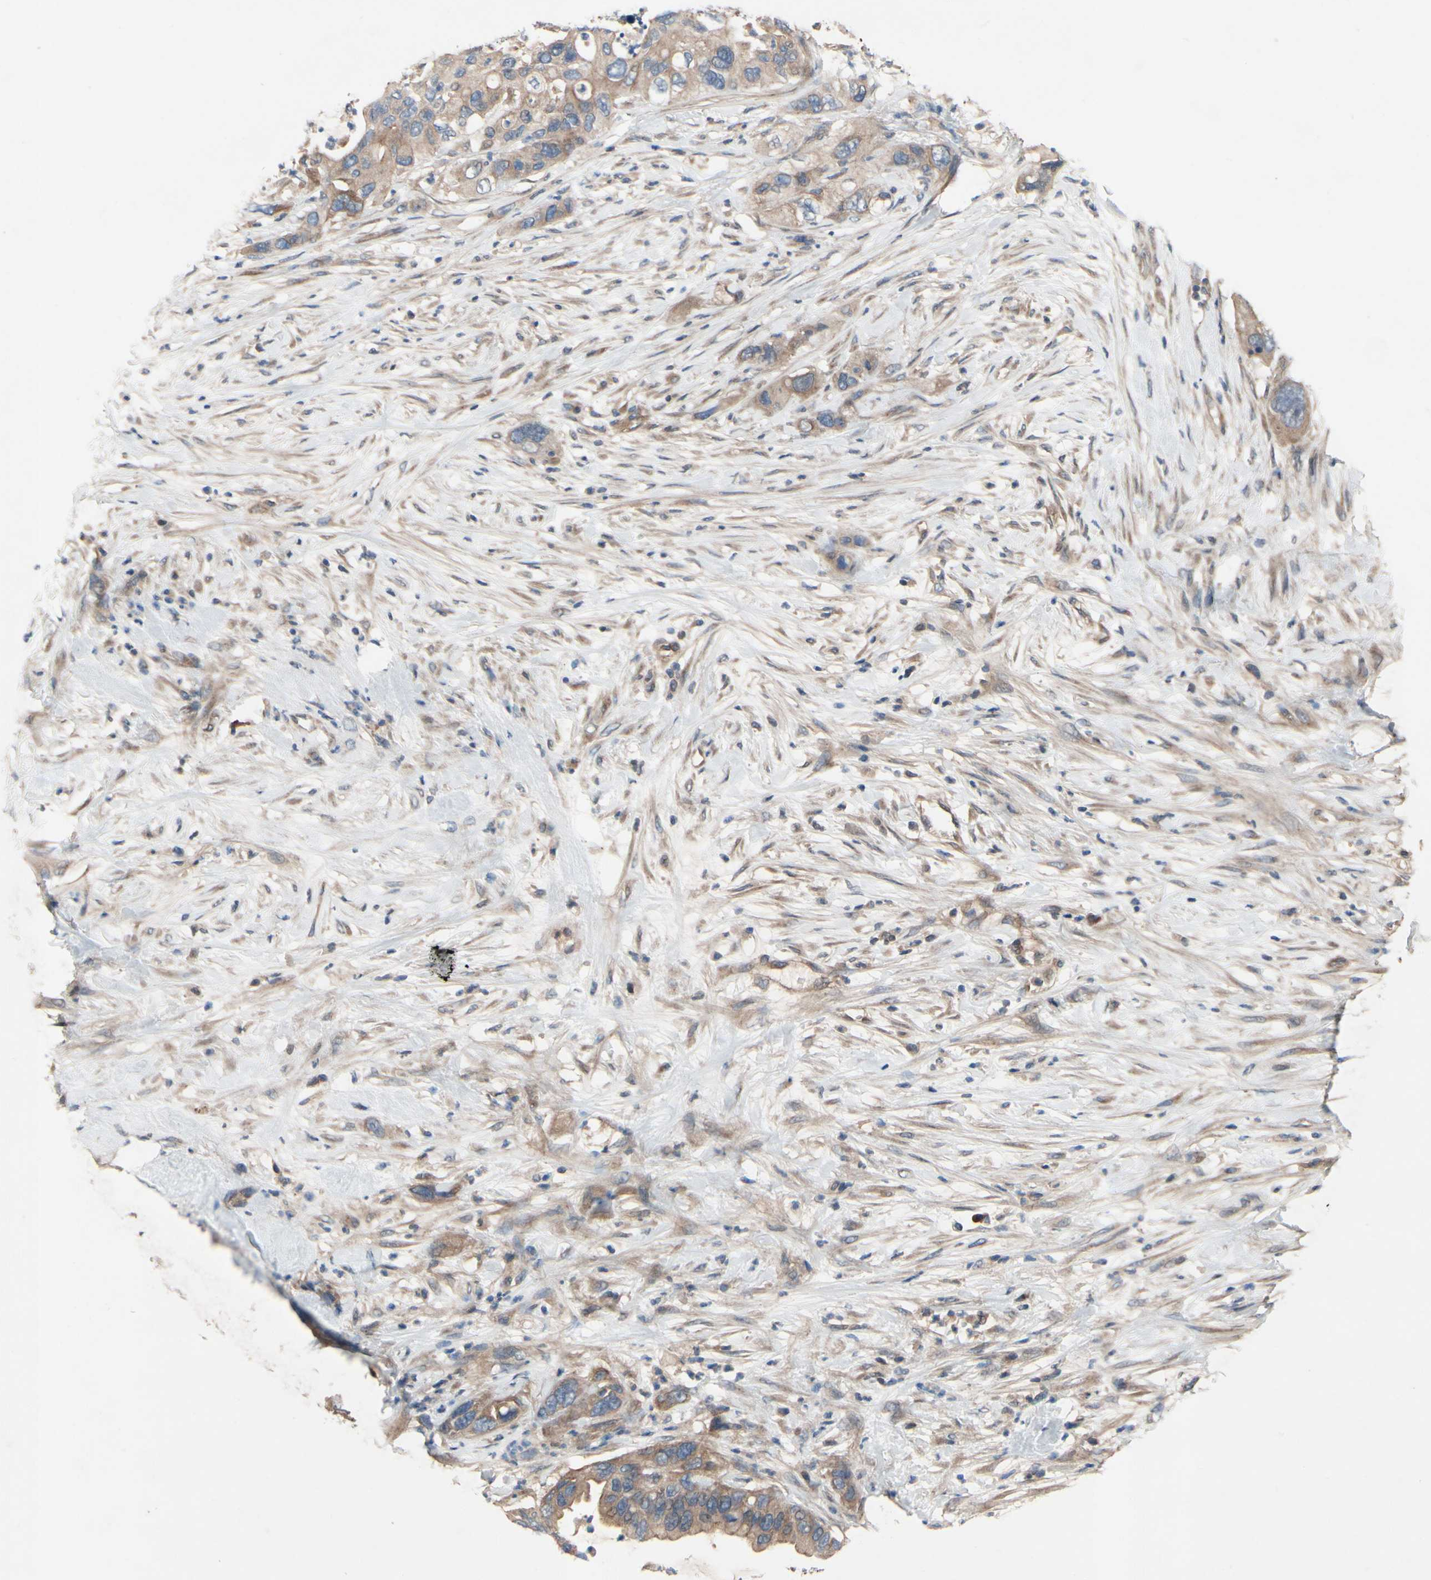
{"staining": {"intensity": "moderate", "quantity": ">75%", "location": "cytoplasmic/membranous"}, "tissue": "pancreatic cancer", "cell_type": "Tumor cells", "image_type": "cancer", "snomed": [{"axis": "morphology", "description": "Adenocarcinoma, NOS"}, {"axis": "topography", "description": "Pancreas"}], "caption": "IHC of human adenocarcinoma (pancreatic) demonstrates medium levels of moderate cytoplasmic/membranous staining in about >75% of tumor cells.", "gene": "ICAM5", "patient": {"sex": "female", "age": 71}}